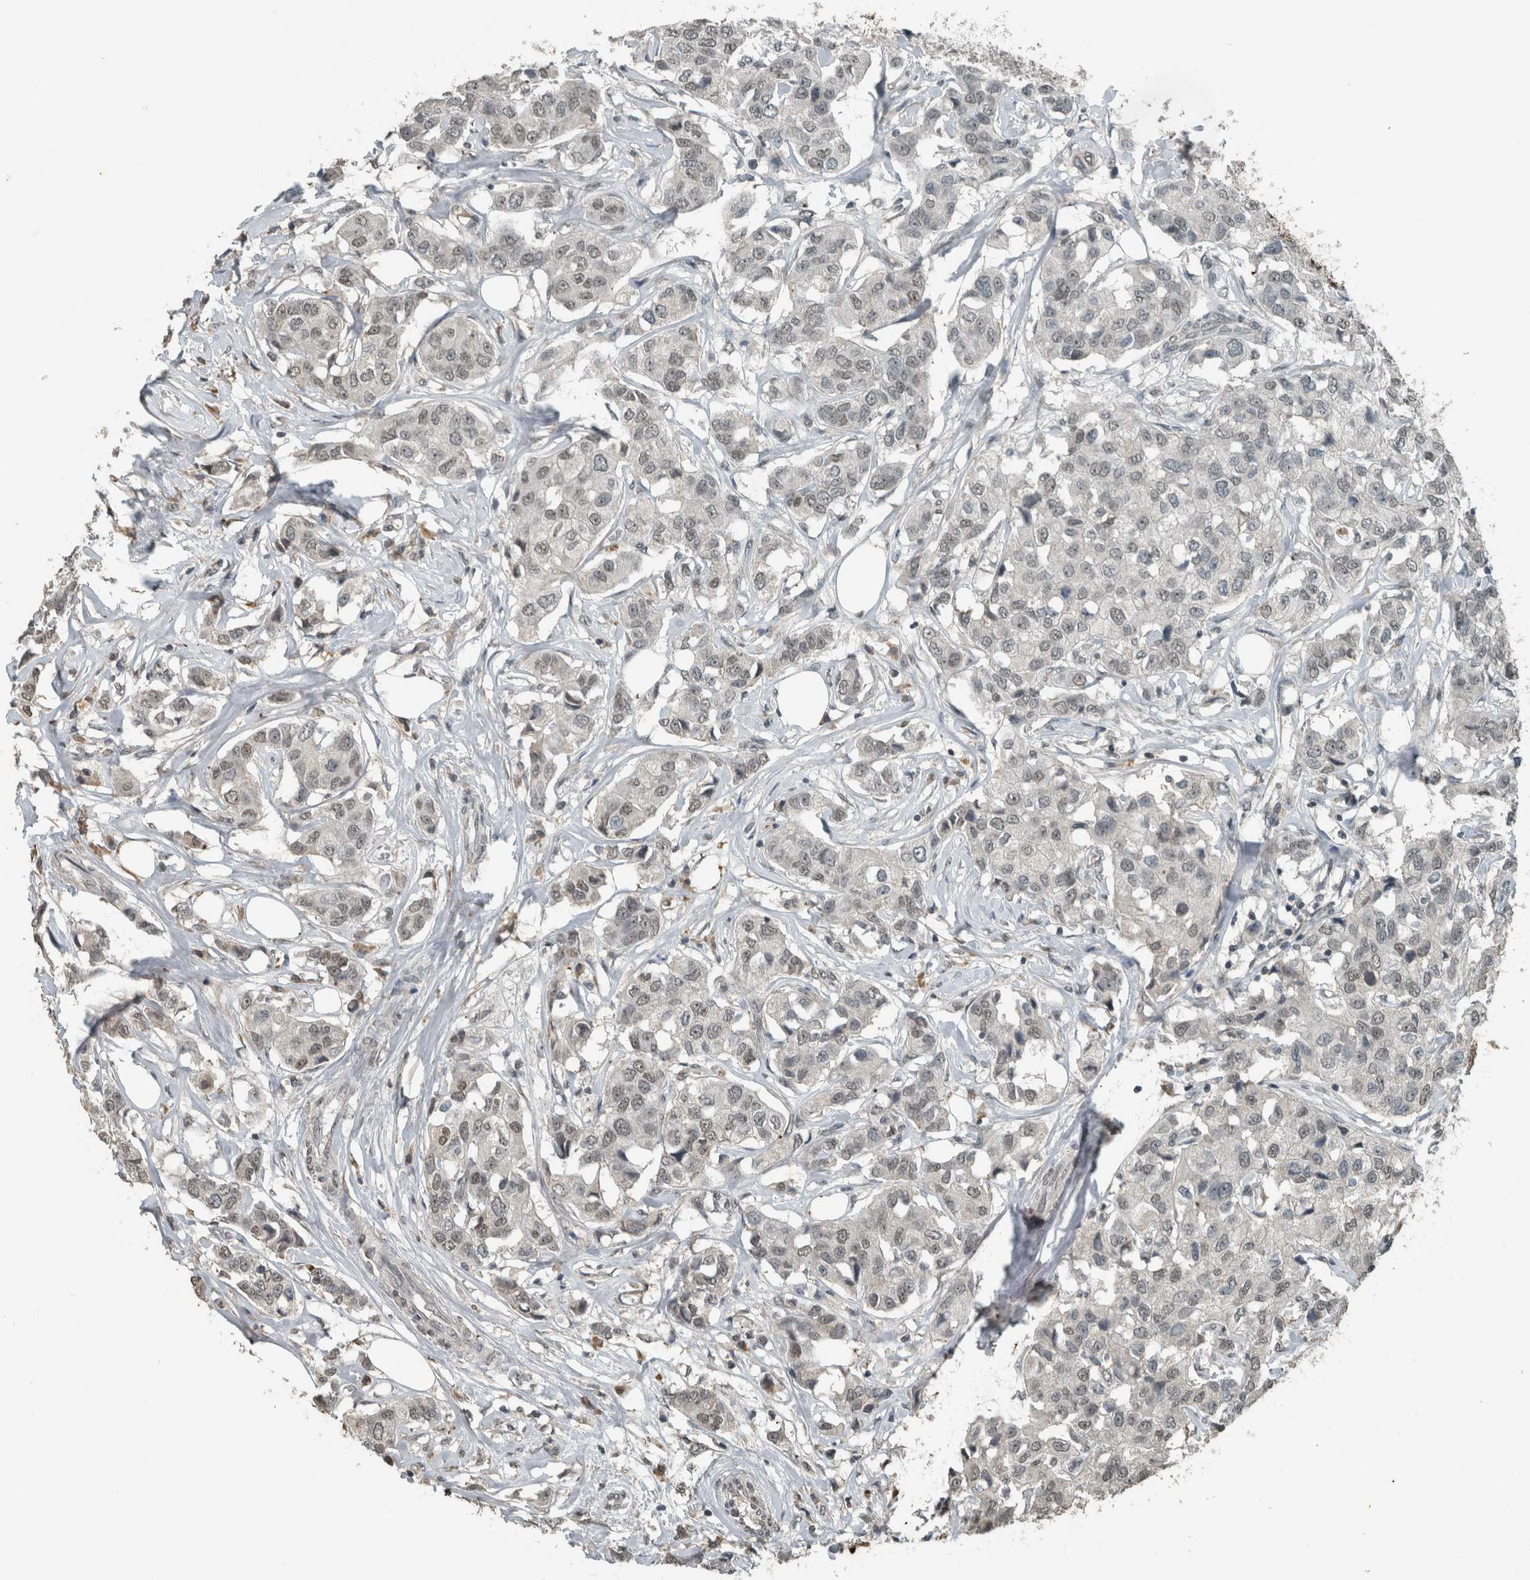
{"staining": {"intensity": "weak", "quantity": ">75%", "location": "nuclear"}, "tissue": "breast cancer", "cell_type": "Tumor cells", "image_type": "cancer", "snomed": [{"axis": "morphology", "description": "Duct carcinoma"}, {"axis": "topography", "description": "Breast"}], "caption": "Human breast invasive ductal carcinoma stained for a protein (brown) reveals weak nuclear positive staining in approximately >75% of tumor cells.", "gene": "ZNF24", "patient": {"sex": "female", "age": 80}}